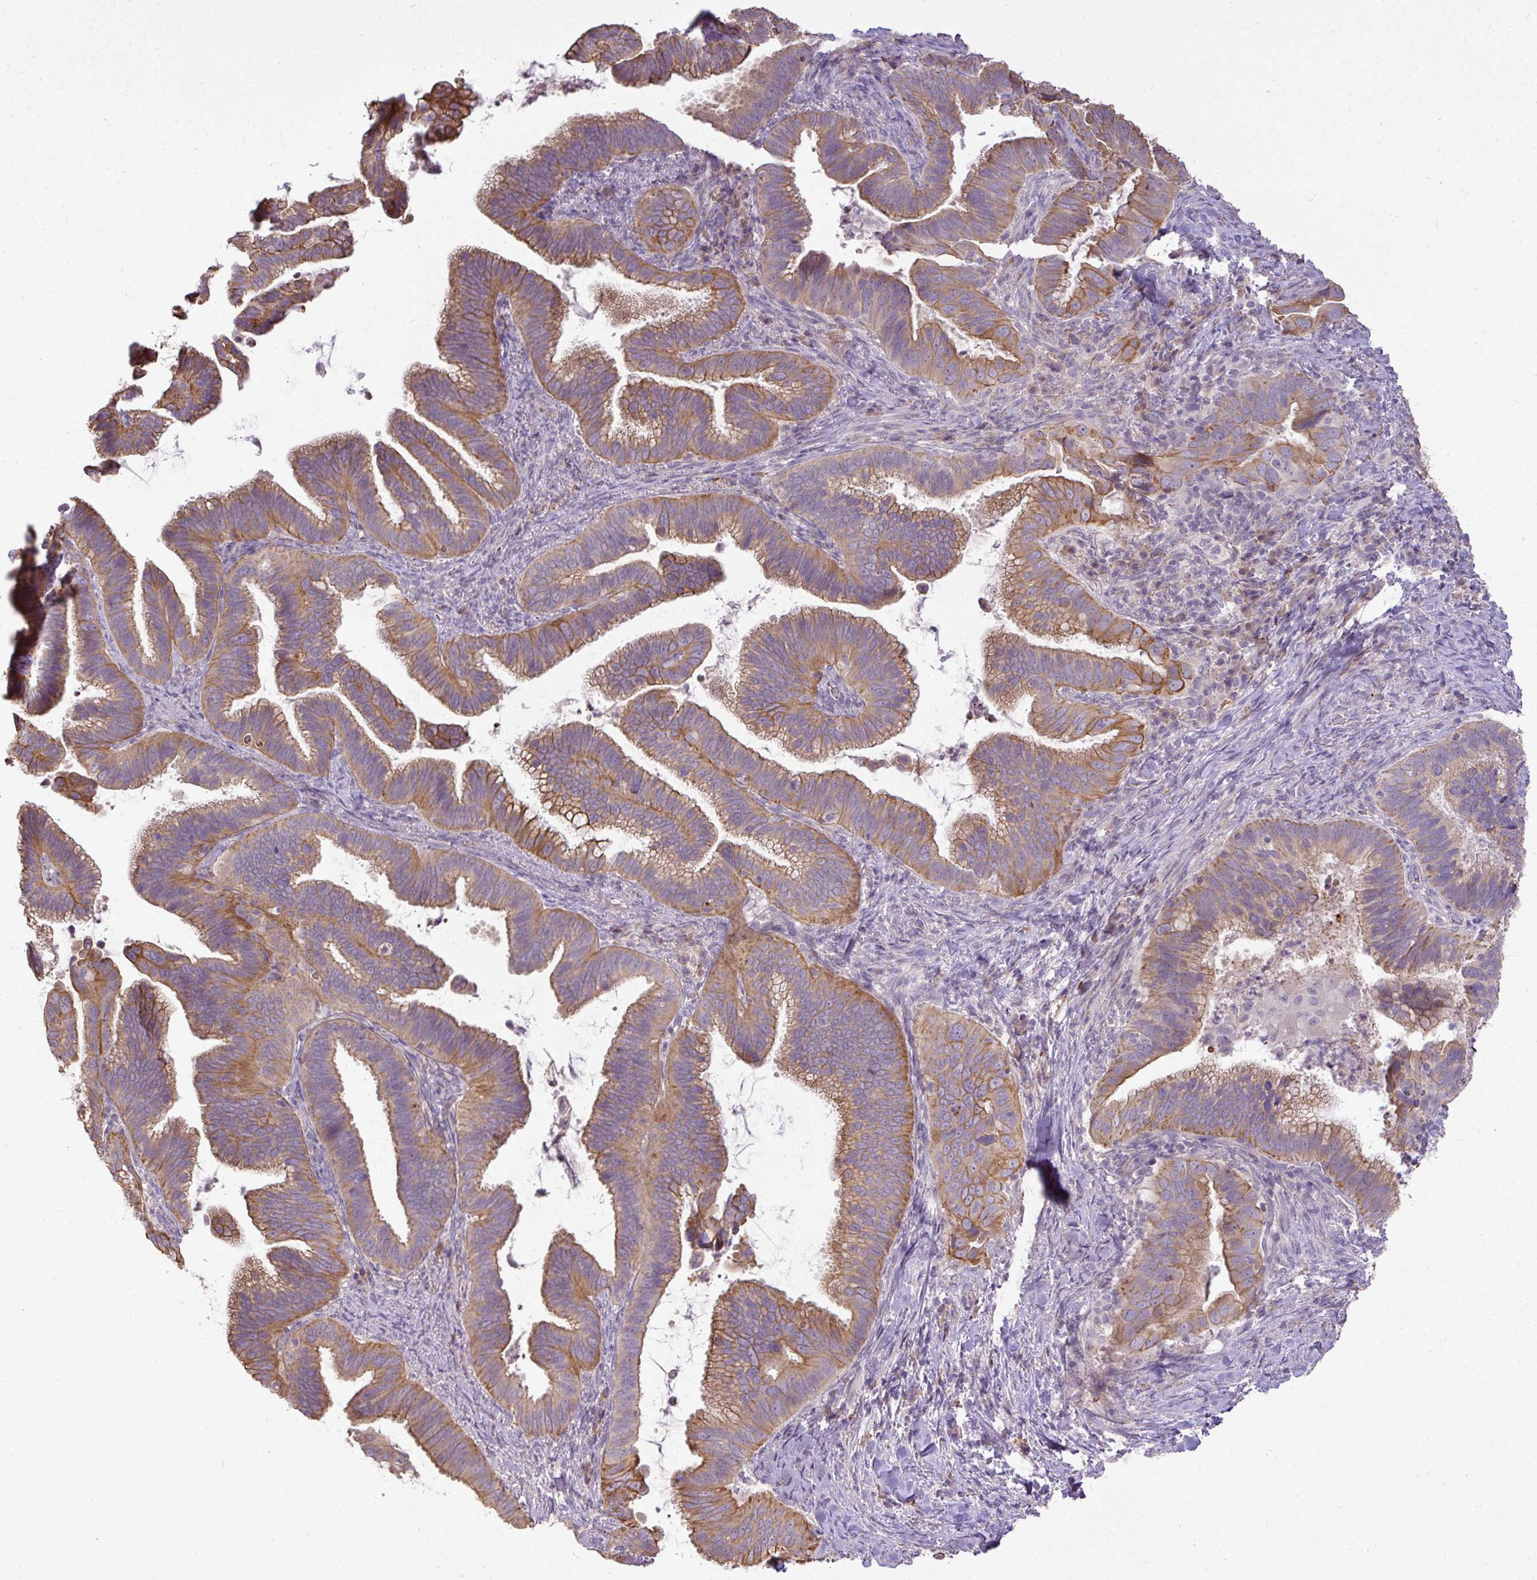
{"staining": {"intensity": "moderate", "quantity": ">75%", "location": "cytoplasmic/membranous"}, "tissue": "cervical cancer", "cell_type": "Tumor cells", "image_type": "cancer", "snomed": [{"axis": "morphology", "description": "Adenocarcinoma, NOS"}, {"axis": "topography", "description": "Cervix"}], "caption": "Immunohistochemistry image of neoplastic tissue: human adenocarcinoma (cervical) stained using immunohistochemistry demonstrates medium levels of moderate protein expression localized specifically in the cytoplasmic/membranous of tumor cells, appearing as a cytoplasmic/membranous brown color.", "gene": "STRIP1", "patient": {"sex": "female", "age": 61}}